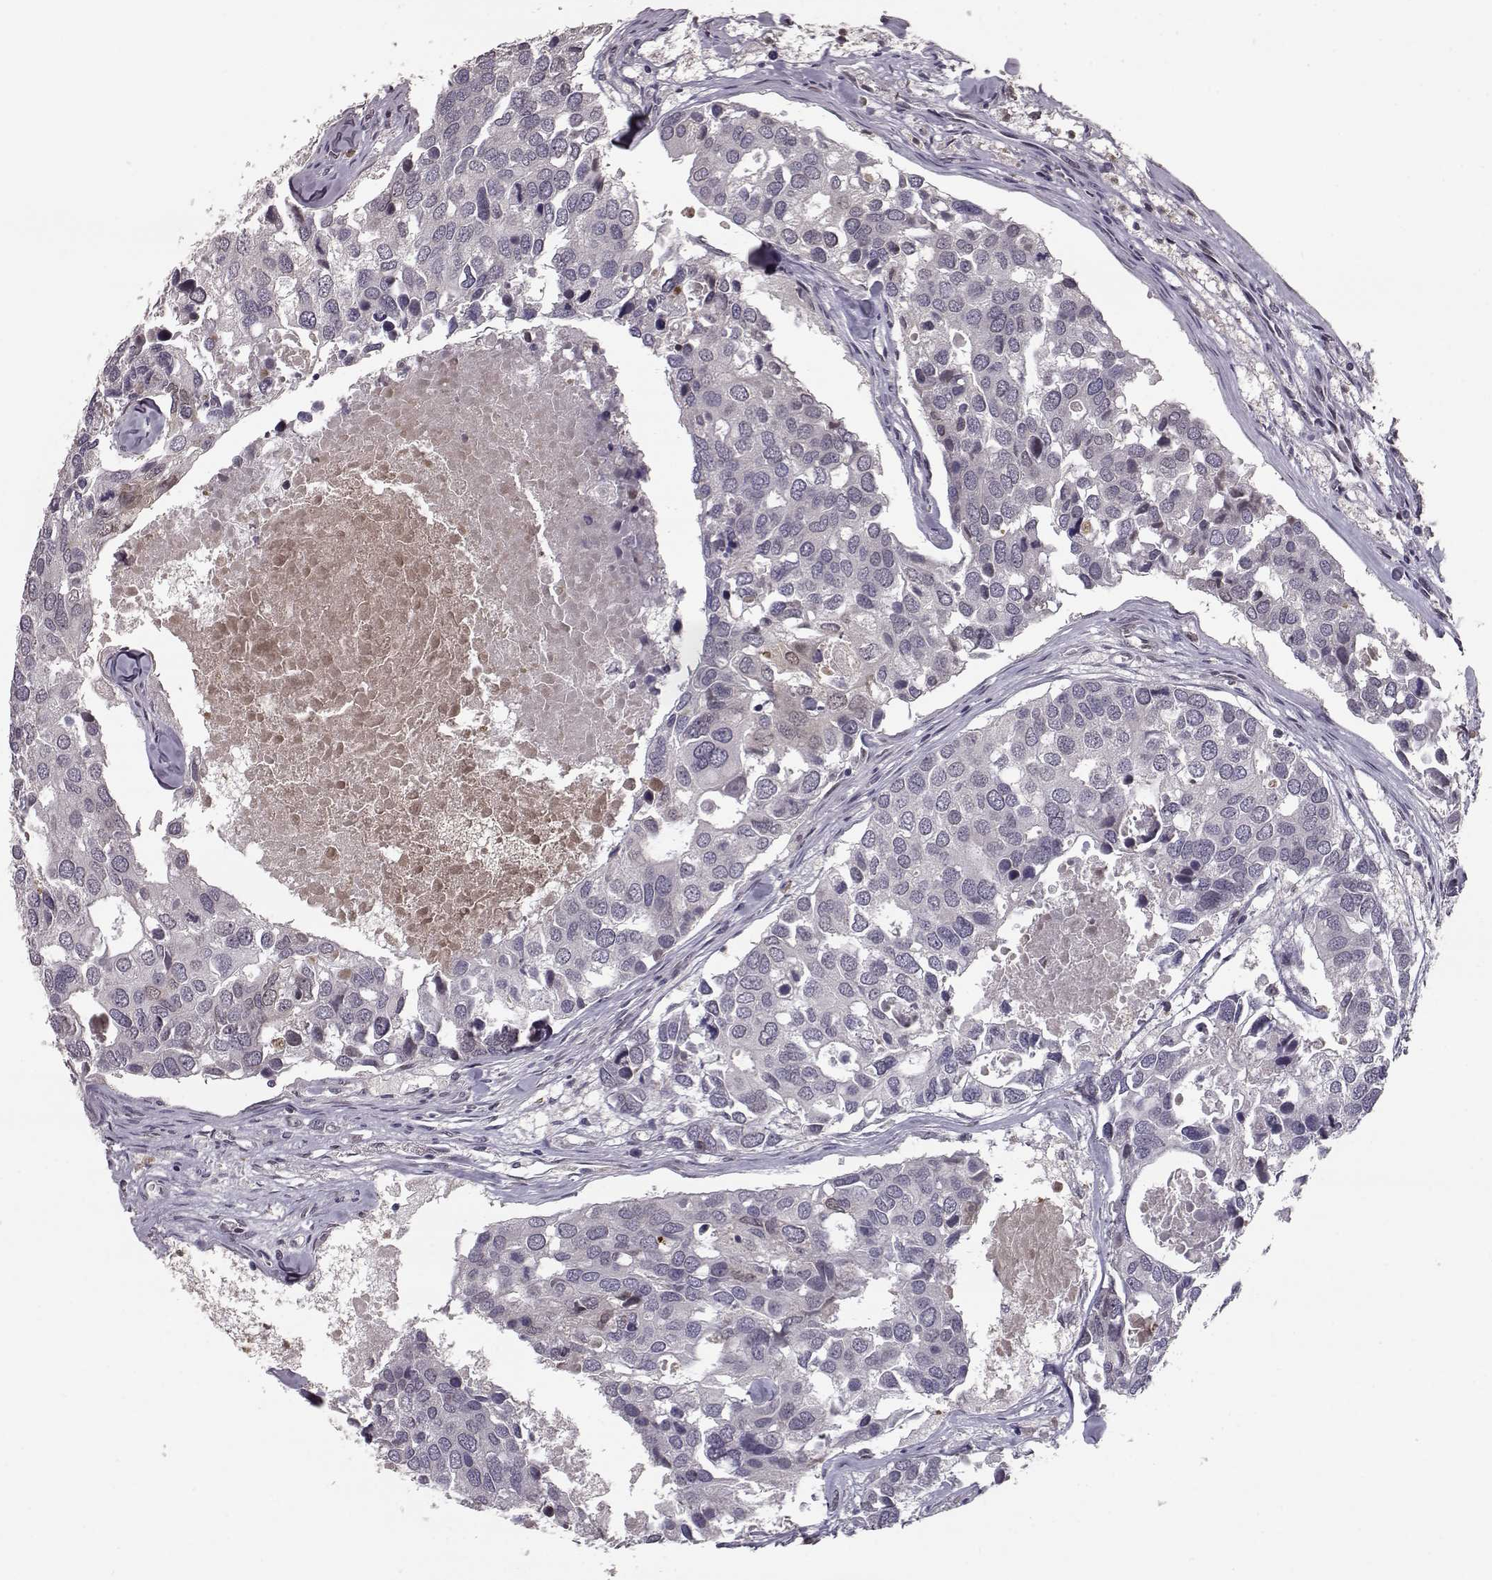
{"staining": {"intensity": "negative", "quantity": "none", "location": "none"}, "tissue": "breast cancer", "cell_type": "Tumor cells", "image_type": "cancer", "snomed": [{"axis": "morphology", "description": "Duct carcinoma"}, {"axis": "topography", "description": "Breast"}], "caption": "Tumor cells are negative for brown protein staining in breast intraductal carcinoma. (IHC, brightfield microscopy, high magnification).", "gene": "NUP37", "patient": {"sex": "female", "age": 83}}